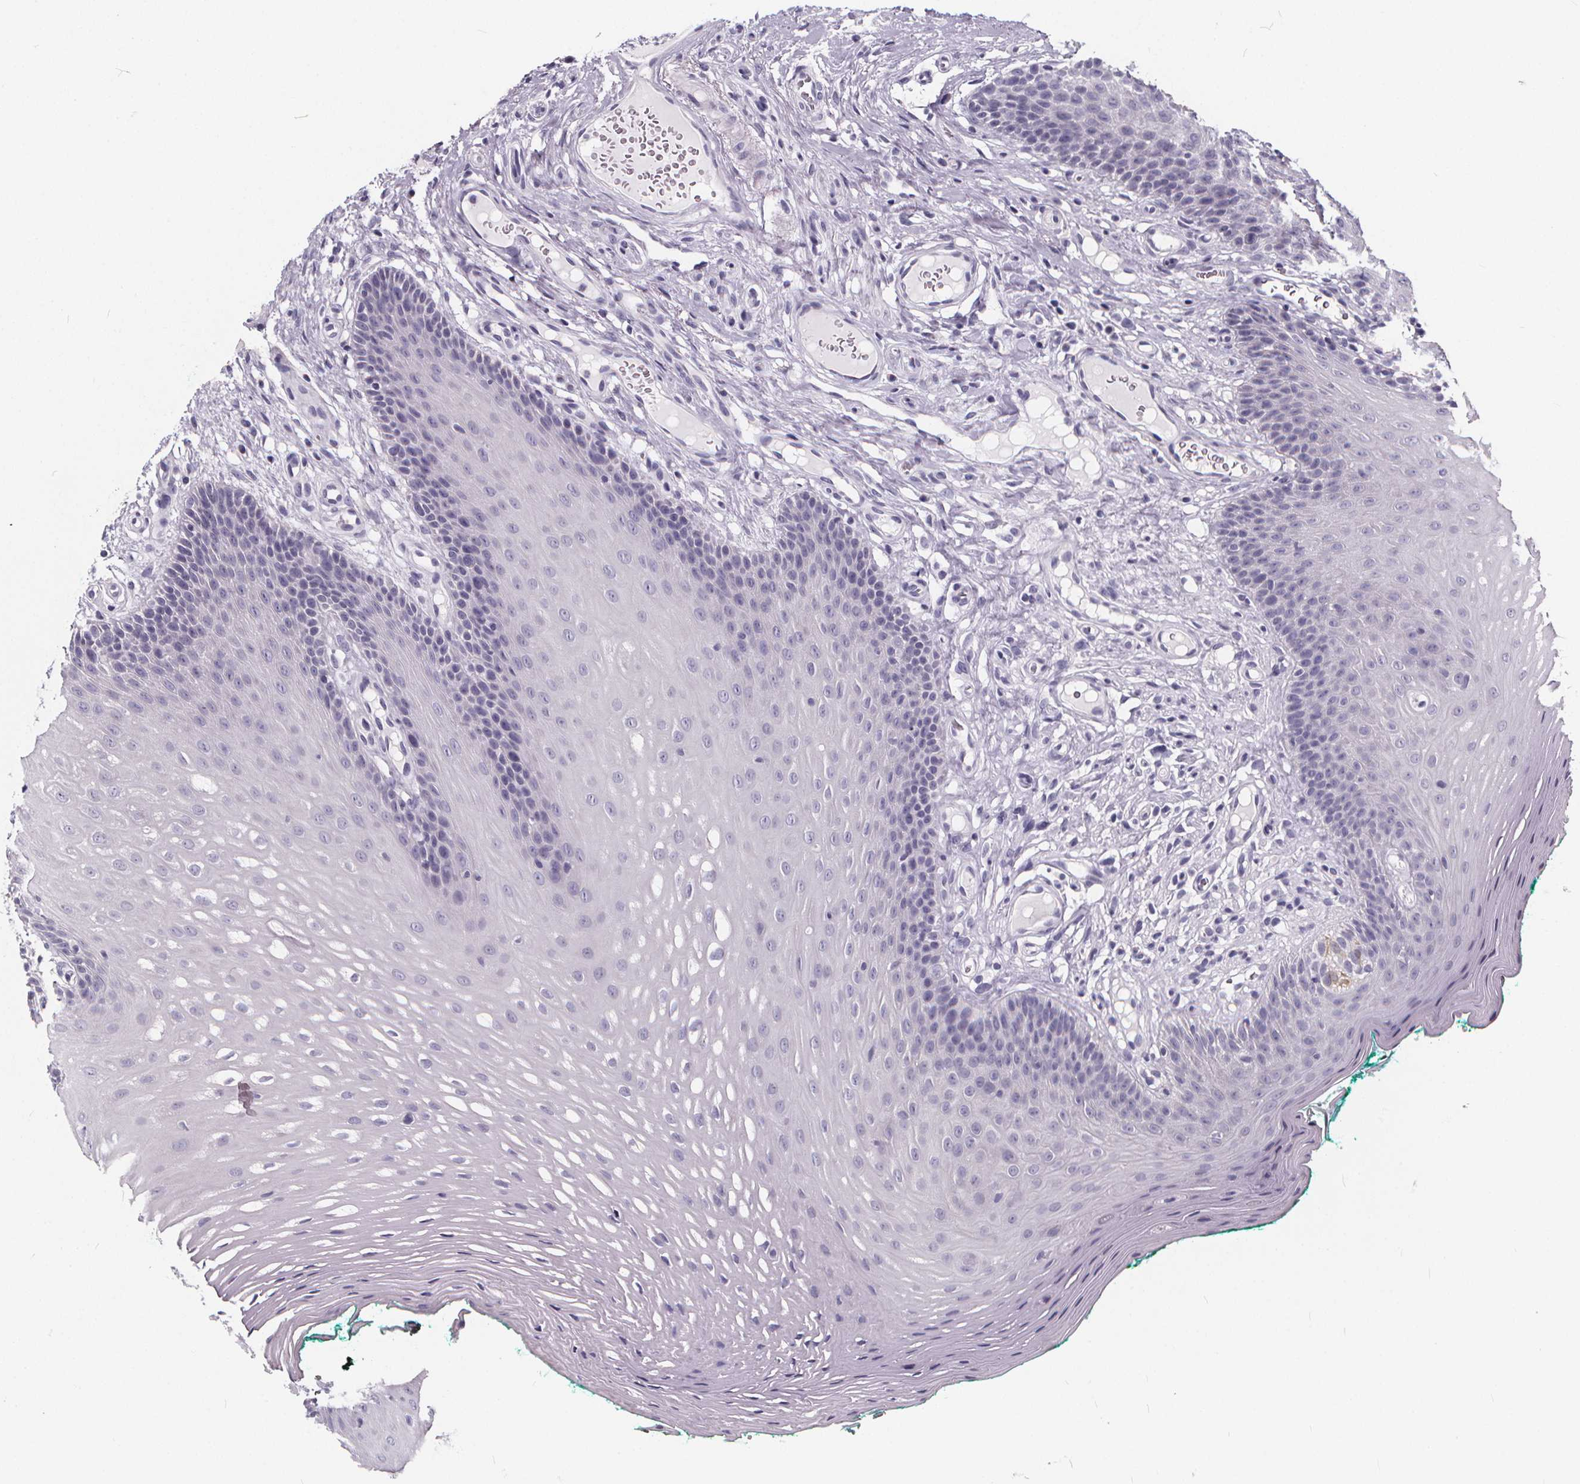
{"staining": {"intensity": "negative", "quantity": "none", "location": "none"}, "tissue": "oral mucosa", "cell_type": "Squamous epithelial cells", "image_type": "normal", "snomed": [{"axis": "morphology", "description": "Normal tissue, NOS"}, {"axis": "morphology", "description": "Squamous cell carcinoma, NOS"}, {"axis": "topography", "description": "Oral tissue"}, {"axis": "topography", "description": "Head-Neck"}], "caption": "High power microscopy photomicrograph of an IHC histopathology image of unremarkable oral mucosa, revealing no significant positivity in squamous epithelial cells. (IHC, brightfield microscopy, high magnification).", "gene": "SPEF2", "patient": {"sex": "male", "age": 78}}